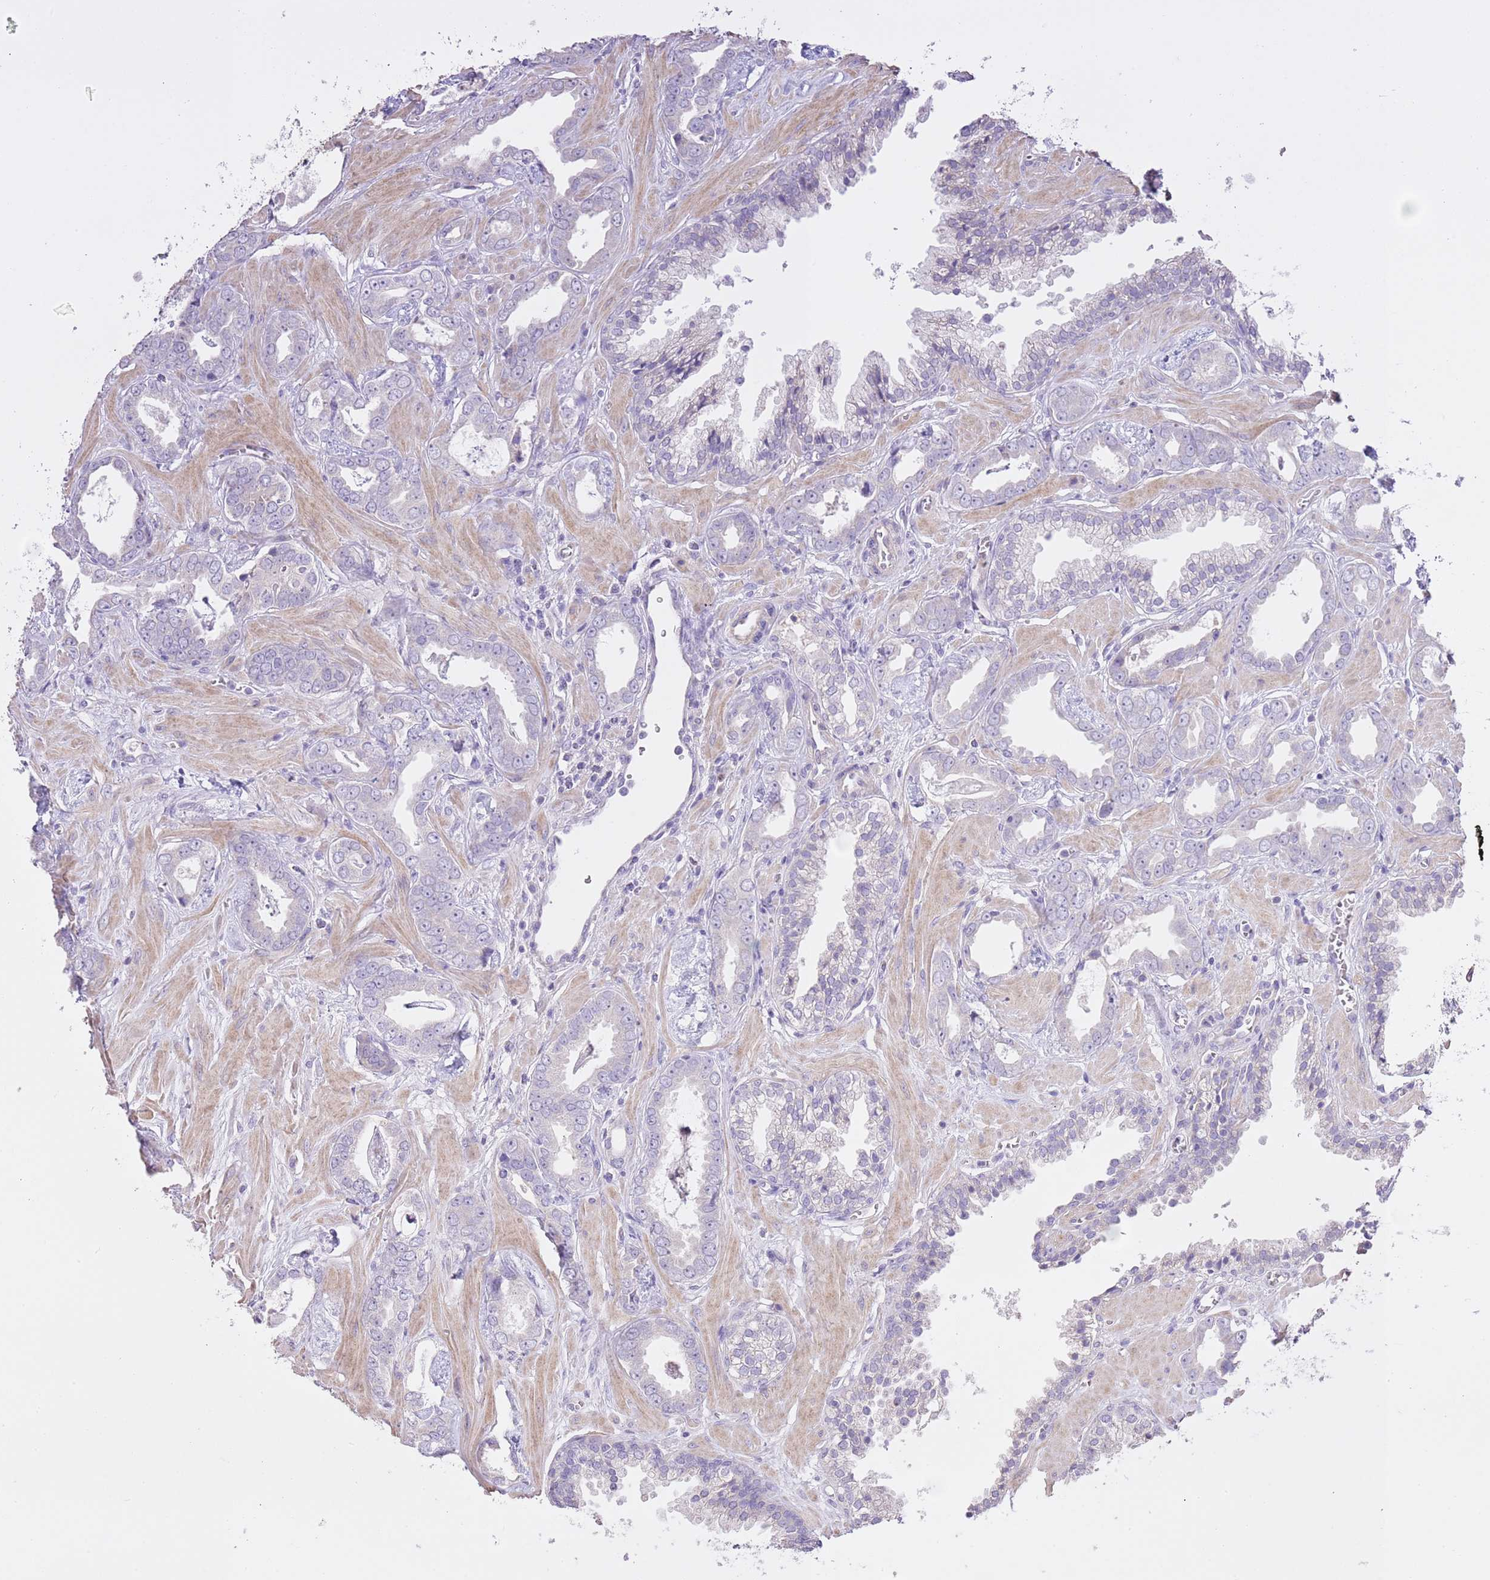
{"staining": {"intensity": "moderate", "quantity": "<25%", "location": "nuclear"}, "tissue": "prostate cancer", "cell_type": "Tumor cells", "image_type": "cancer", "snomed": [{"axis": "morphology", "description": "Adenocarcinoma, Low grade"}, {"axis": "topography", "description": "Prostate"}], "caption": "The photomicrograph displays immunohistochemical staining of prostate cancer. There is moderate nuclear positivity is seen in approximately <25% of tumor cells.", "gene": "GMNN", "patient": {"sex": "male", "age": 60}}